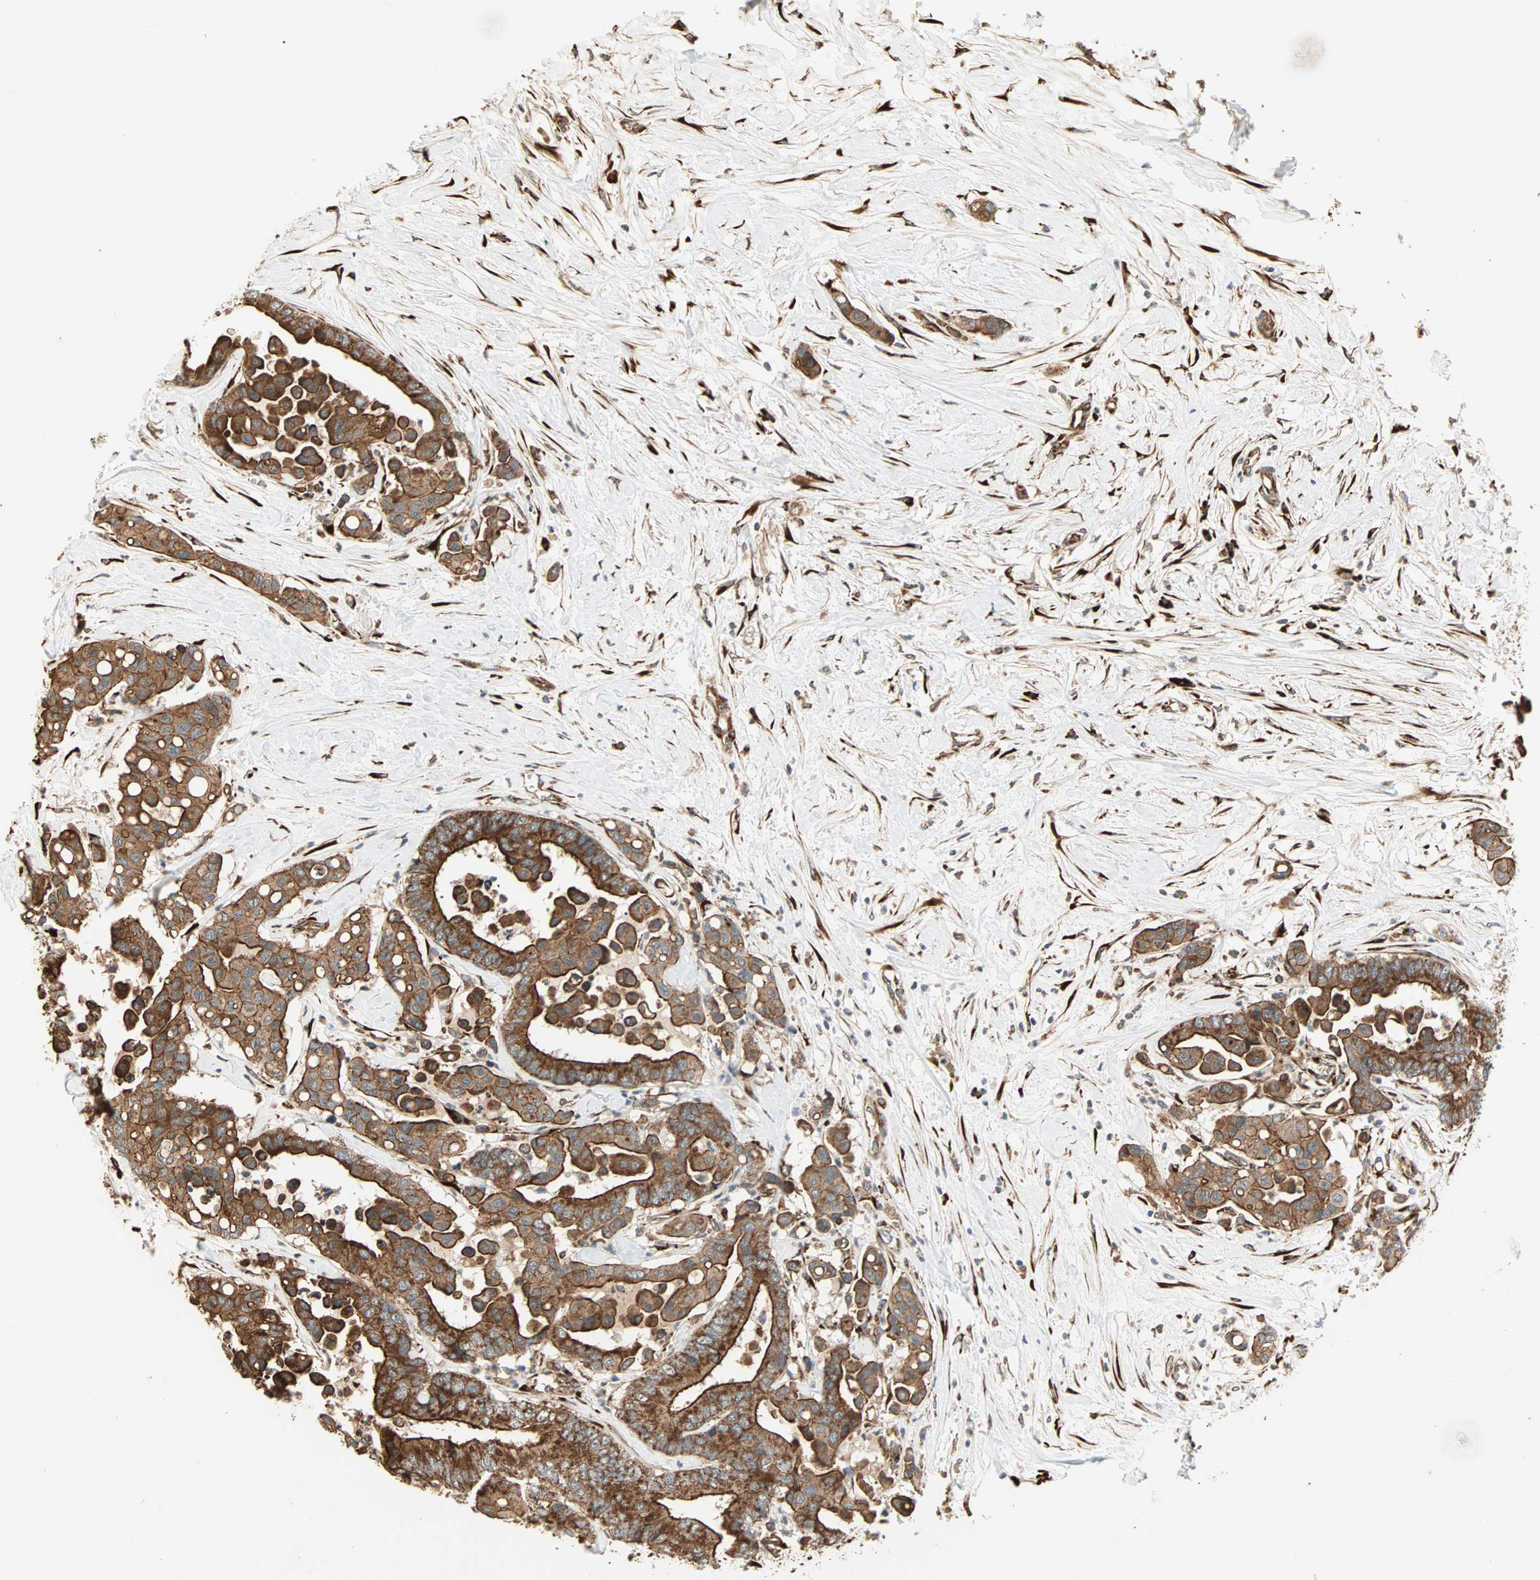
{"staining": {"intensity": "strong", "quantity": ">75%", "location": "cytoplasmic/membranous"}, "tissue": "colorectal cancer", "cell_type": "Tumor cells", "image_type": "cancer", "snomed": [{"axis": "morphology", "description": "Normal tissue, NOS"}, {"axis": "morphology", "description": "Adenocarcinoma, NOS"}, {"axis": "topography", "description": "Colon"}], "caption": "Colorectal adenocarcinoma stained with DAB immunohistochemistry exhibits high levels of strong cytoplasmic/membranous positivity in about >75% of tumor cells.", "gene": "P4HA1", "patient": {"sex": "male", "age": 82}}